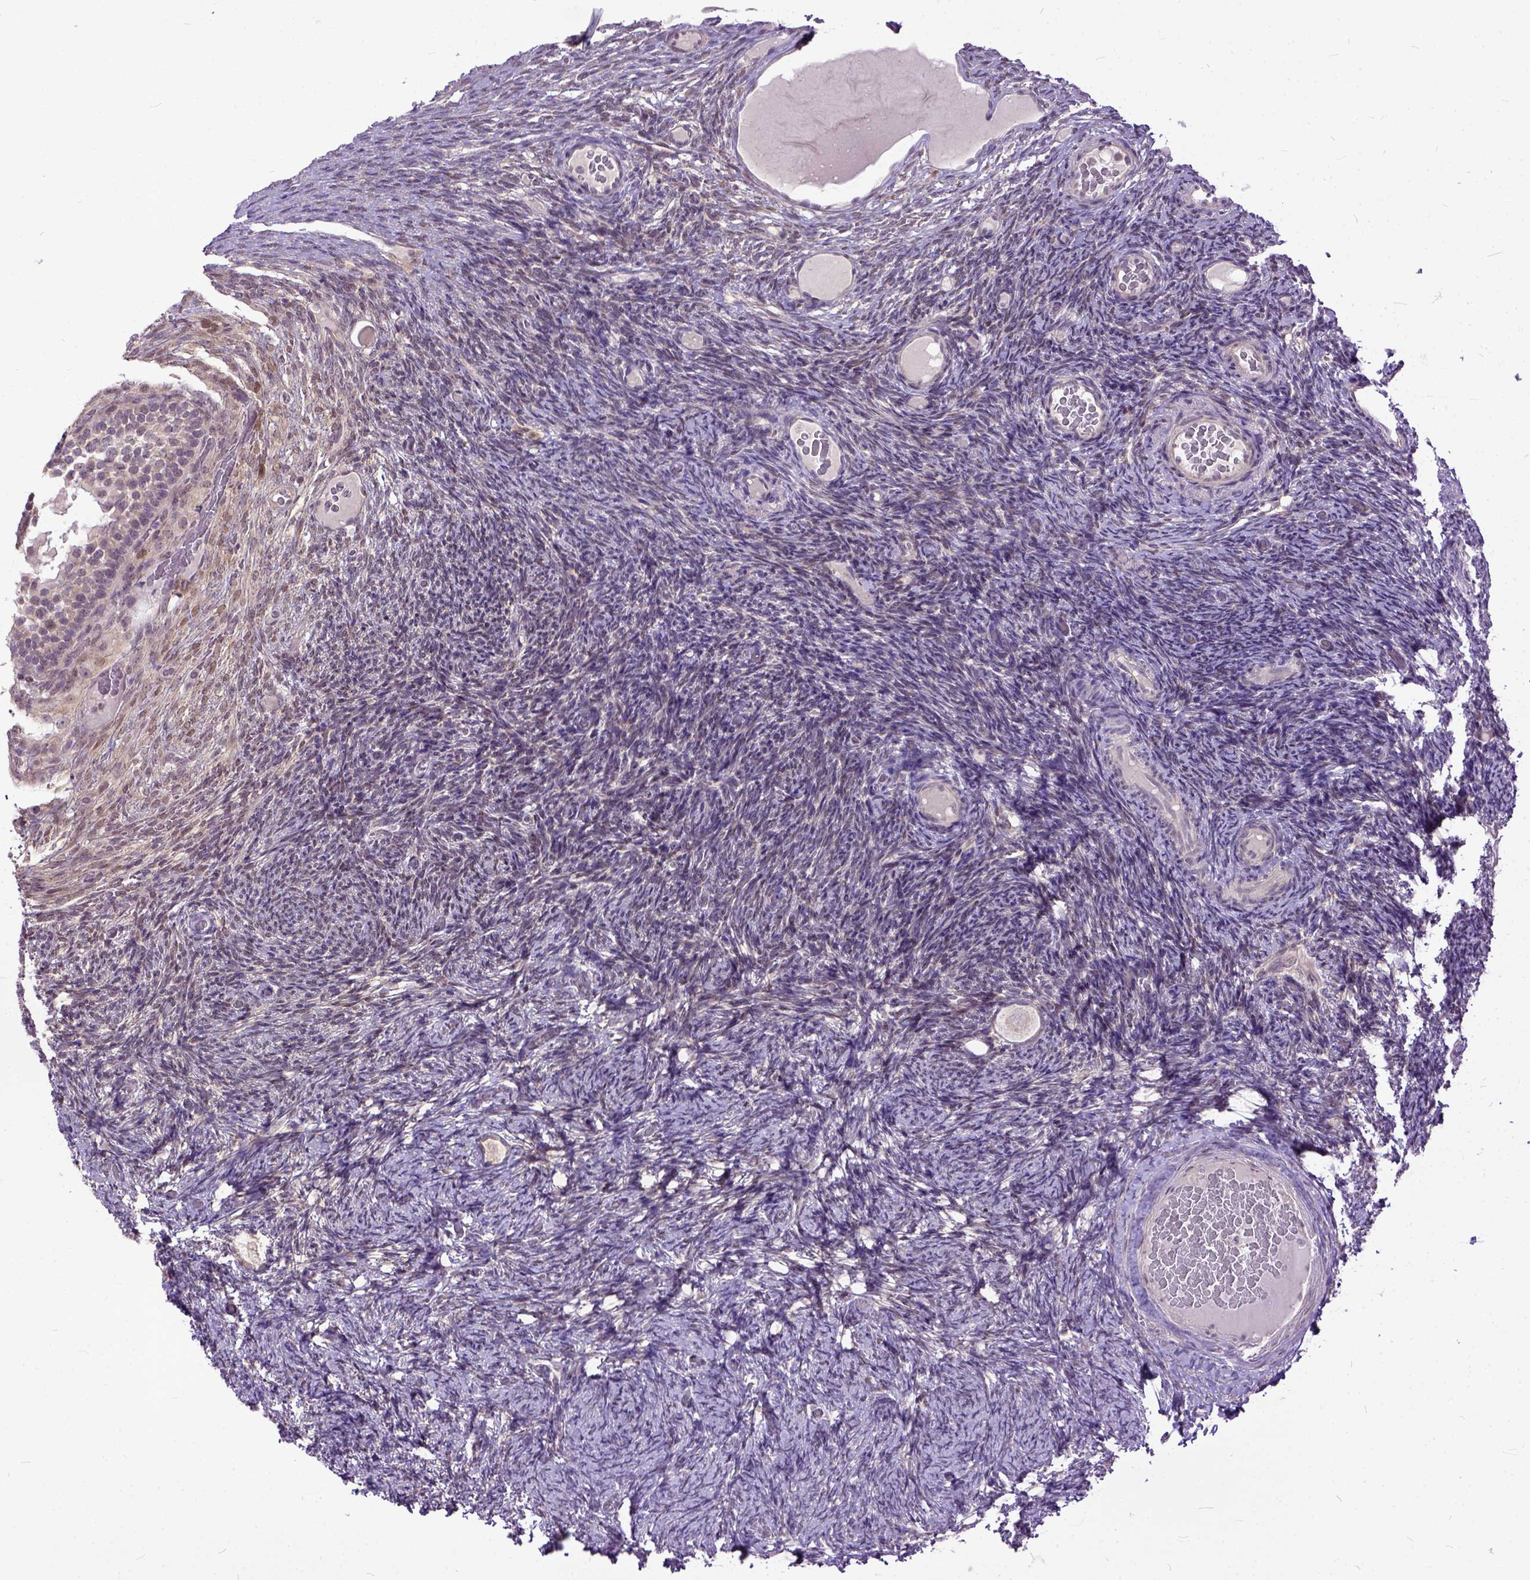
{"staining": {"intensity": "negative", "quantity": "none", "location": "none"}, "tissue": "ovary", "cell_type": "Follicle cells", "image_type": "normal", "snomed": [{"axis": "morphology", "description": "Normal tissue, NOS"}, {"axis": "topography", "description": "Ovary"}], "caption": "This is an IHC image of normal human ovary. There is no expression in follicle cells.", "gene": "TCEAL7", "patient": {"sex": "female", "age": 34}}